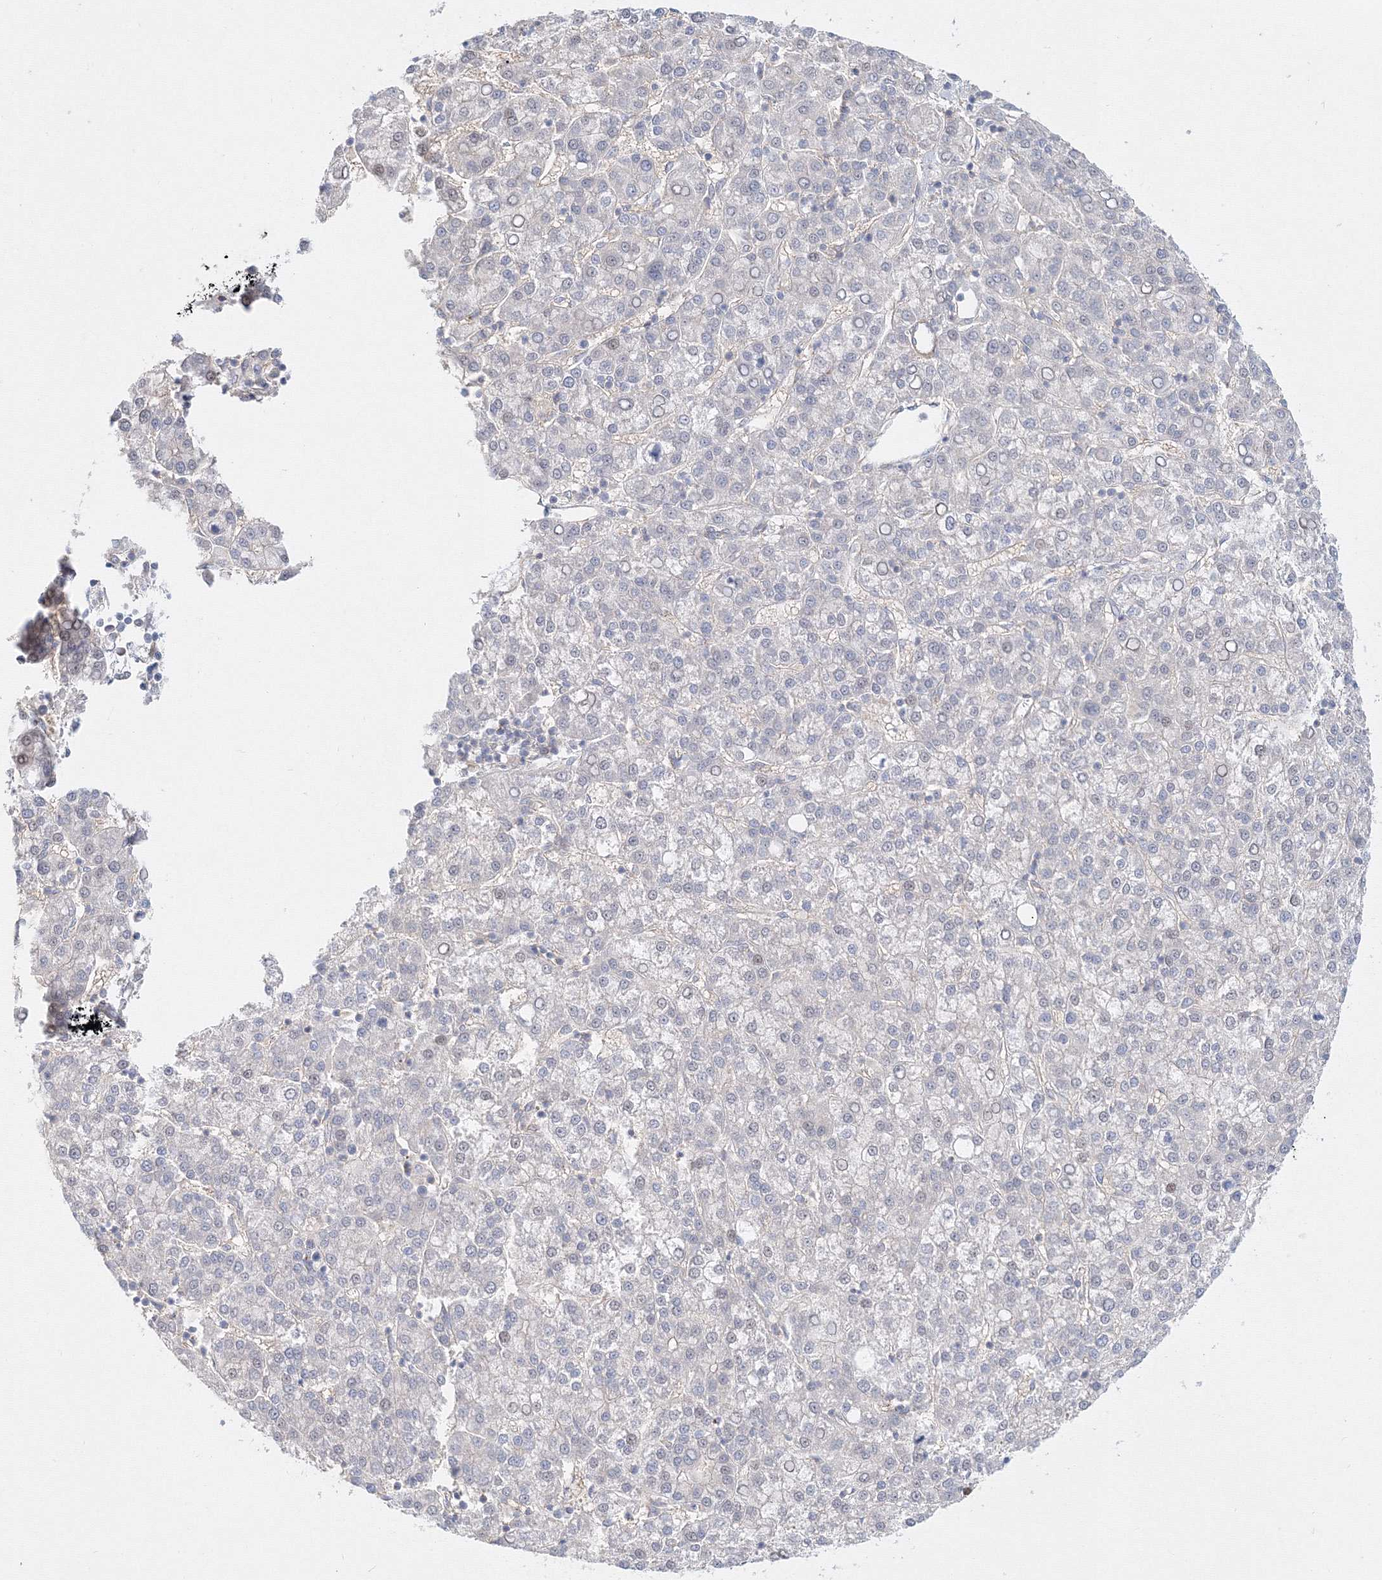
{"staining": {"intensity": "negative", "quantity": "none", "location": "none"}, "tissue": "liver cancer", "cell_type": "Tumor cells", "image_type": "cancer", "snomed": [{"axis": "morphology", "description": "Carcinoma, Hepatocellular, NOS"}, {"axis": "topography", "description": "Liver"}], "caption": "Human liver cancer (hepatocellular carcinoma) stained for a protein using immunohistochemistry exhibits no staining in tumor cells.", "gene": "ARHGAP21", "patient": {"sex": "female", "age": 58}}